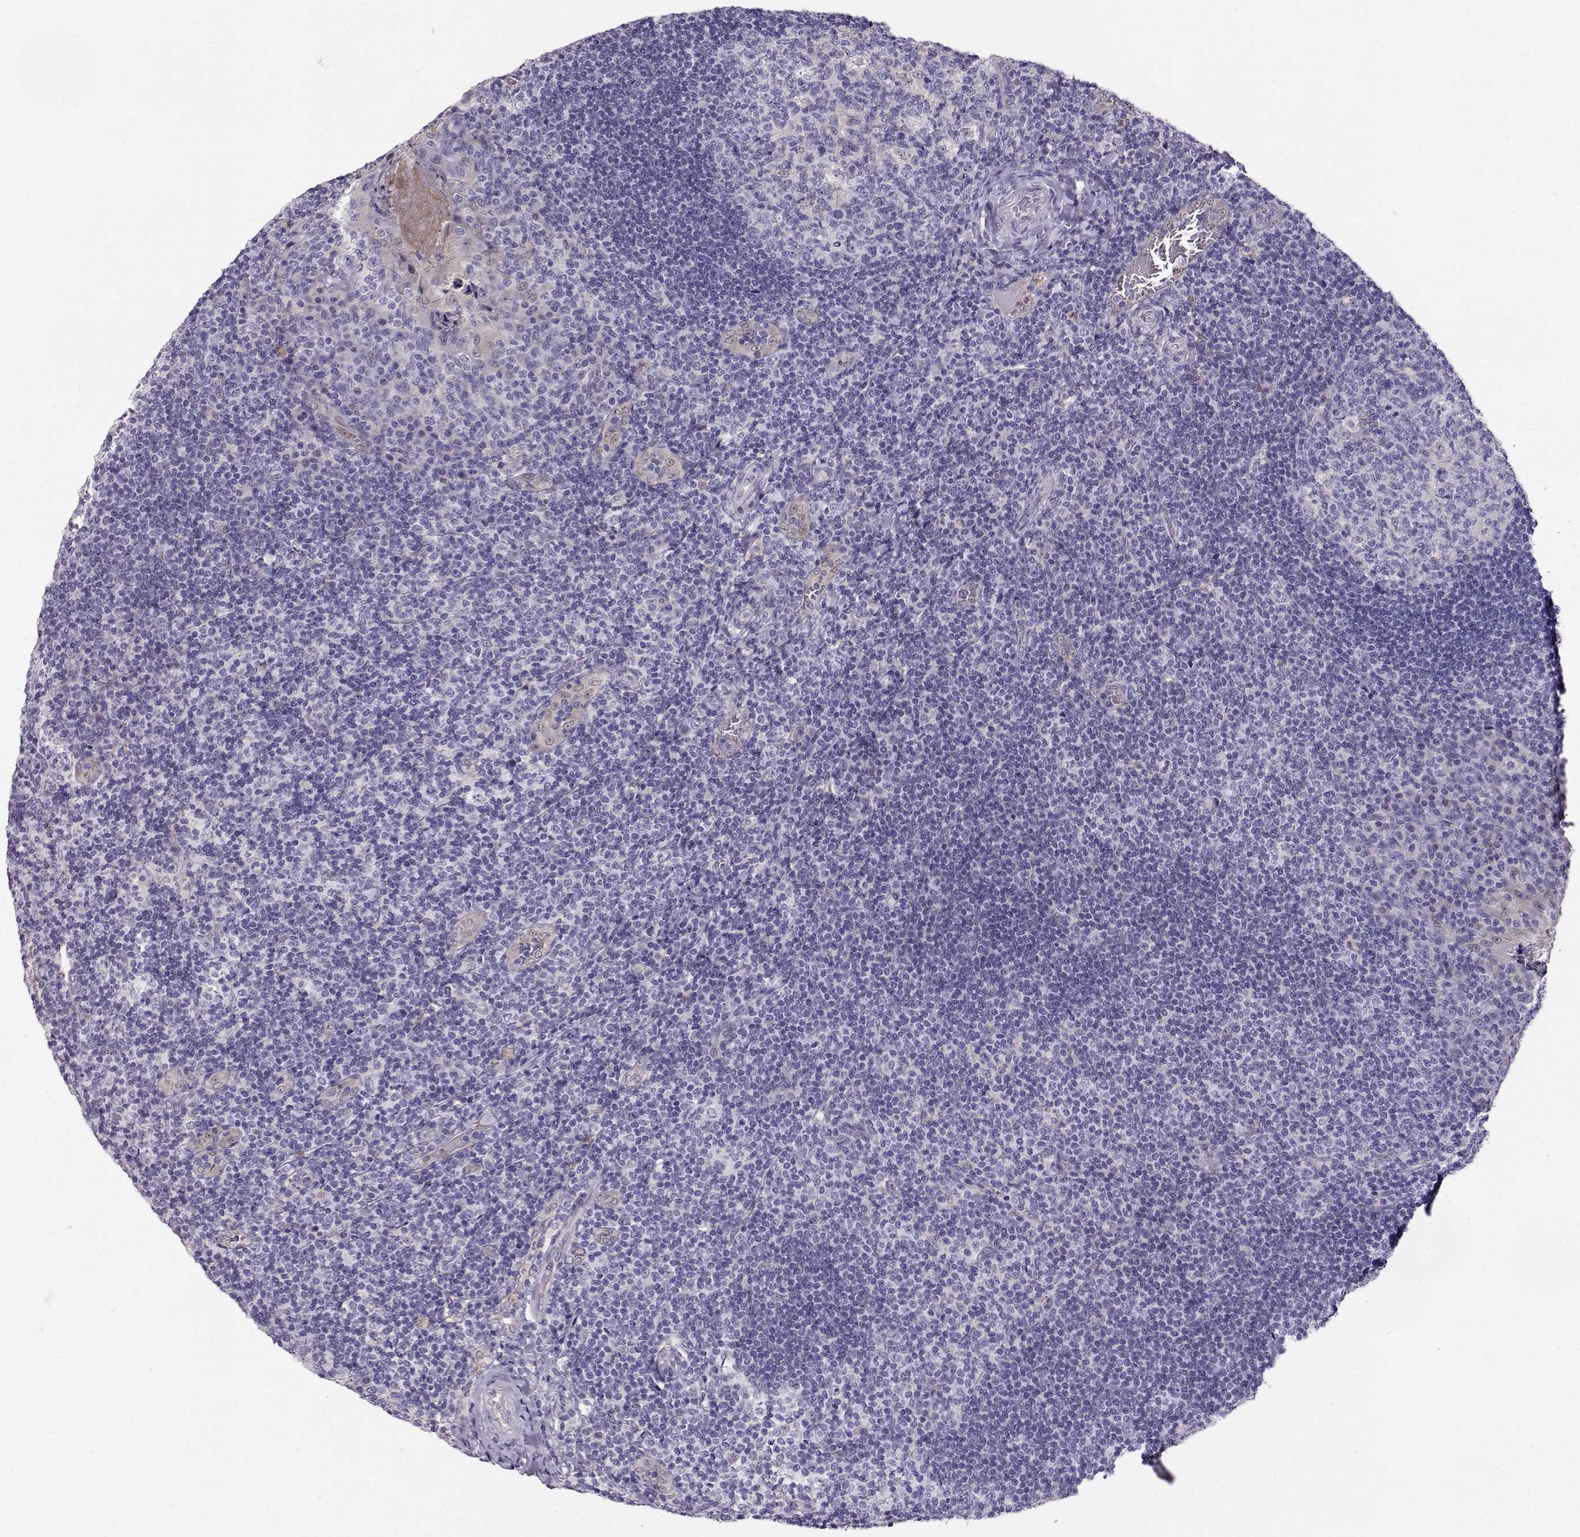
{"staining": {"intensity": "negative", "quantity": "none", "location": "none"}, "tissue": "tonsil", "cell_type": "Germinal center cells", "image_type": "normal", "snomed": [{"axis": "morphology", "description": "Normal tissue, NOS"}, {"axis": "topography", "description": "Tonsil"}], "caption": "This histopathology image is of normal tonsil stained with immunohistochemistry to label a protein in brown with the nuclei are counter-stained blue. There is no staining in germinal center cells. The staining was performed using DAB to visualize the protein expression in brown, while the nuclei were stained in blue with hematoxylin (Magnification: 20x).", "gene": "CCR8", "patient": {"sex": "male", "age": 17}}